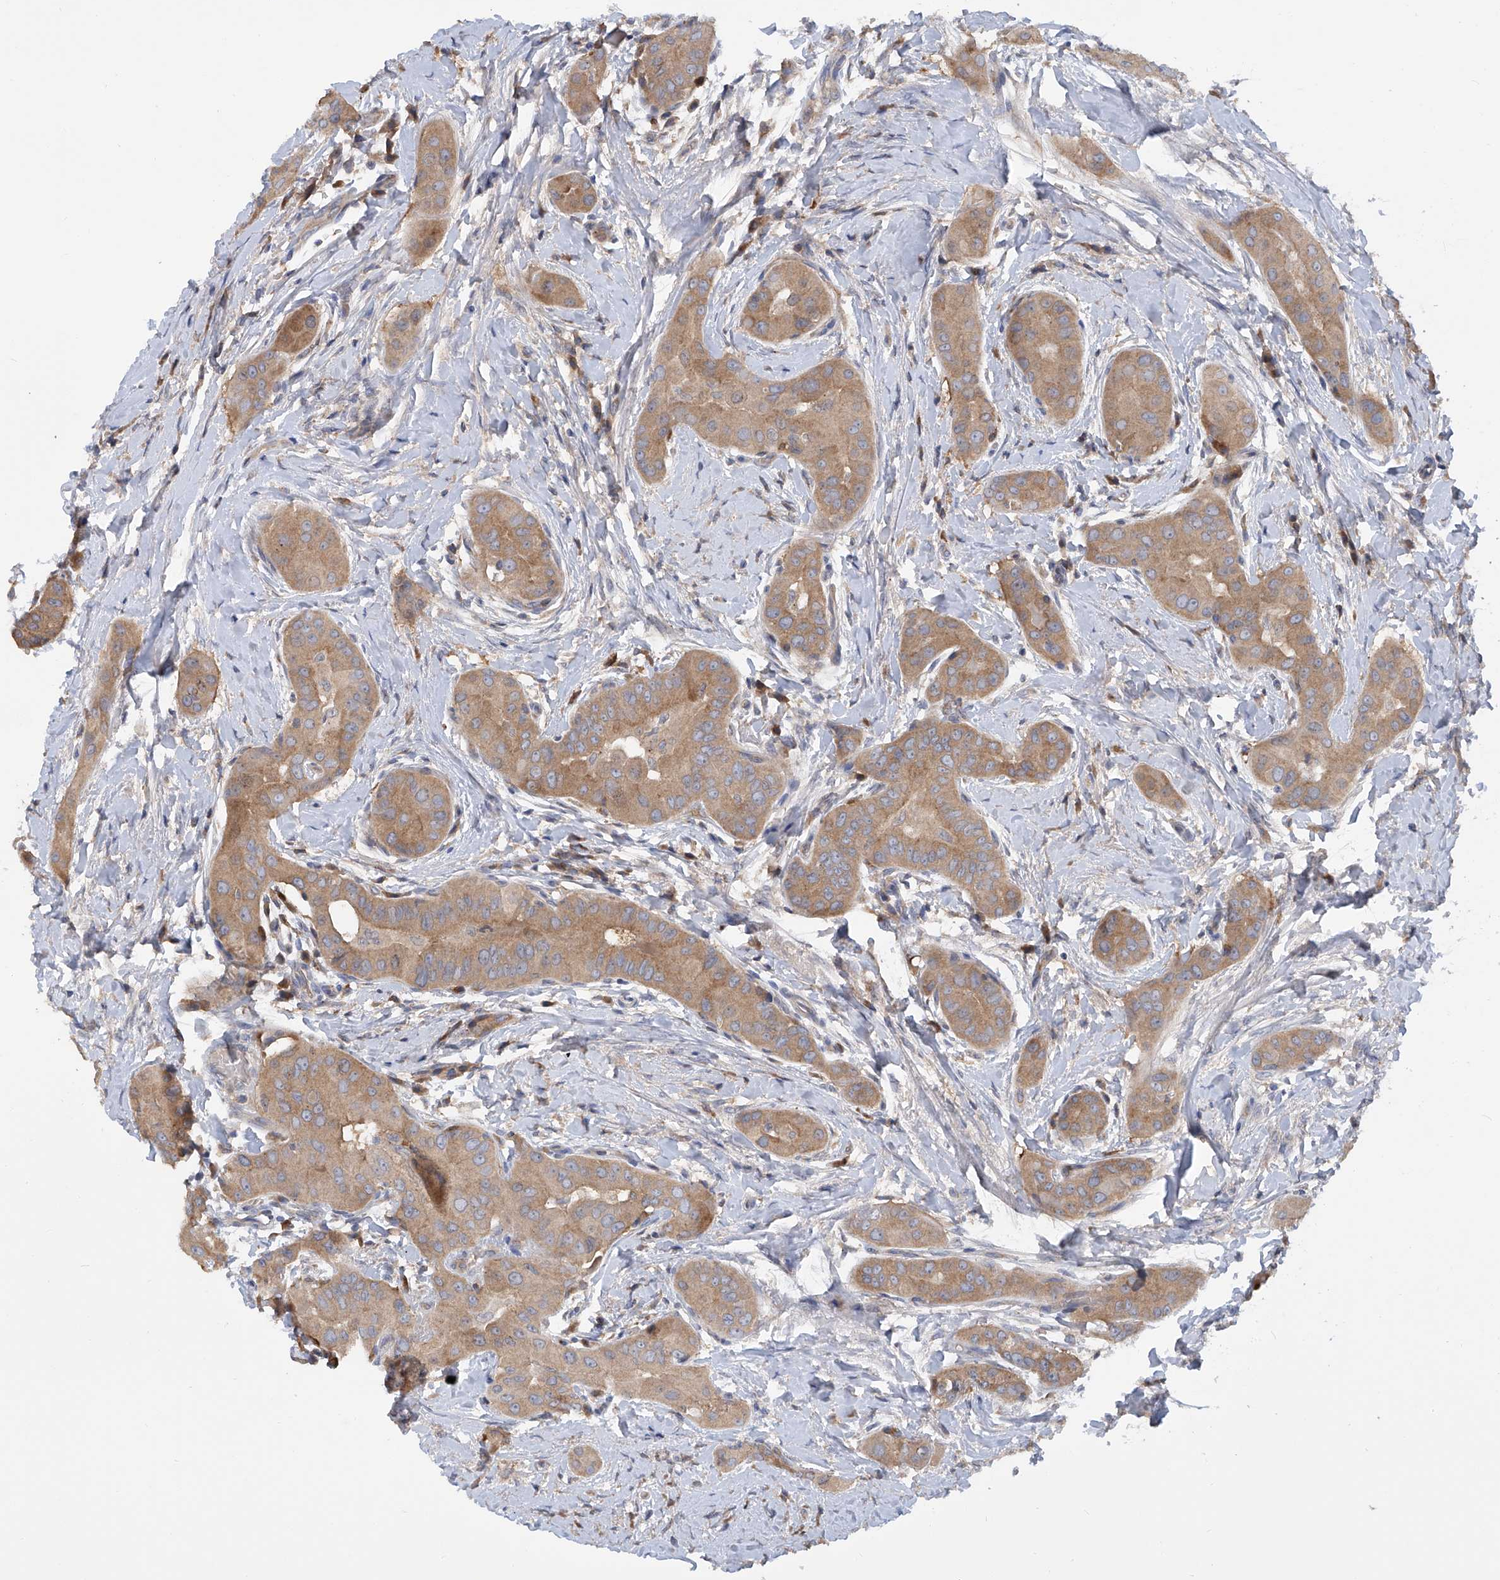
{"staining": {"intensity": "moderate", "quantity": ">75%", "location": "cytoplasmic/membranous"}, "tissue": "thyroid cancer", "cell_type": "Tumor cells", "image_type": "cancer", "snomed": [{"axis": "morphology", "description": "Papillary adenocarcinoma, NOS"}, {"axis": "topography", "description": "Thyroid gland"}], "caption": "A brown stain shows moderate cytoplasmic/membranous positivity of a protein in human thyroid papillary adenocarcinoma tumor cells.", "gene": "NUDT17", "patient": {"sex": "male", "age": 33}}